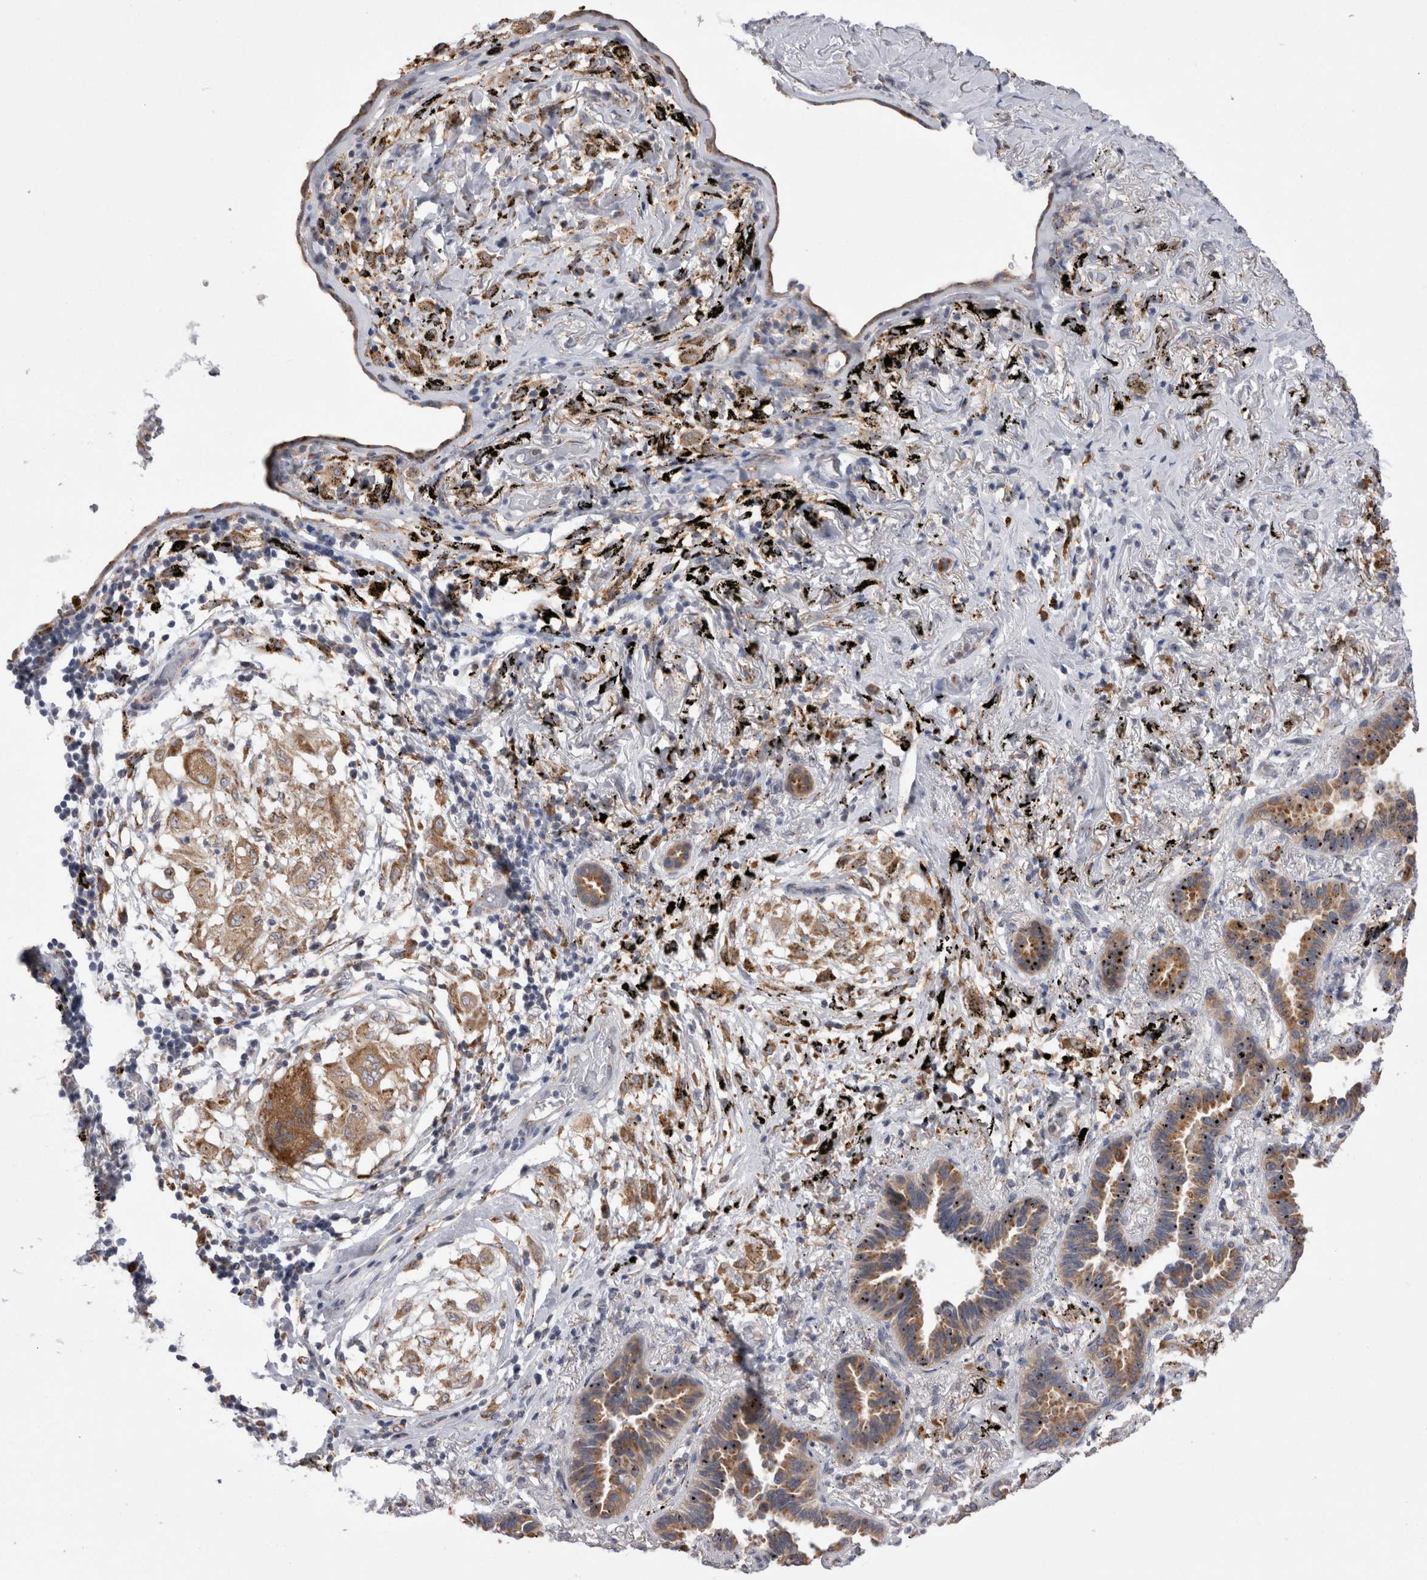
{"staining": {"intensity": "moderate", "quantity": ">75%", "location": "cytoplasmic/membranous"}, "tissue": "lung cancer", "cell_type": "Tumor cells", "image_type": "cancer", "snomed": [{"axis": "morphology", "description": "Adenocarcinoma, NOS"}, {"axis": "topography", "description": "Lung"}], "caption": "Protein analysis of lung cancer tissue demonstrates moderate cytoplasmic/membranous staining in approximately >75% of tumor cells.", "gene": "ZNF341", "patient": {"sex": "male", "age": 59}}